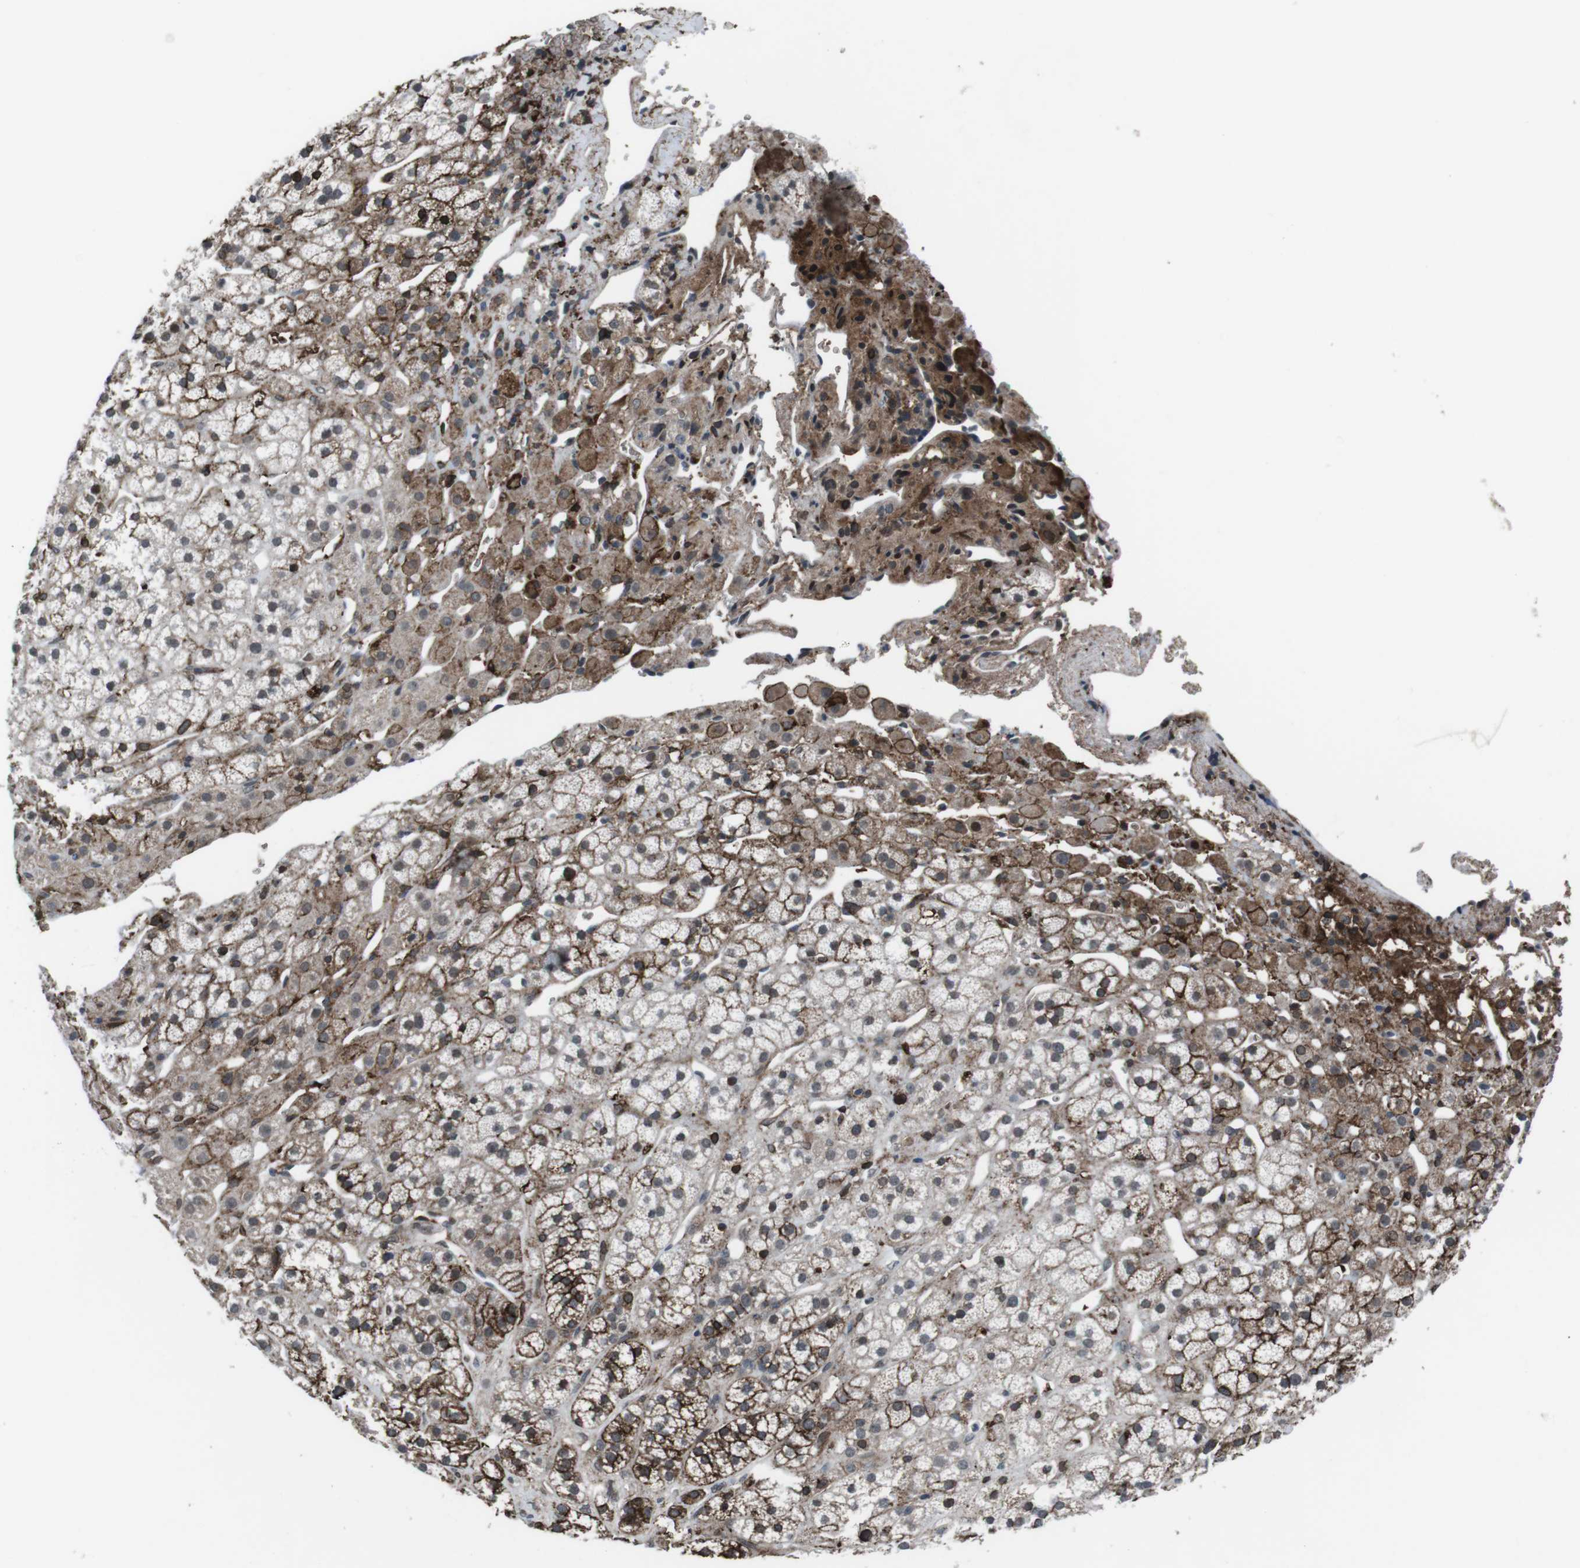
{"staining": {"intensity": "strong", "quantity": "25%-75%", "location": "cytoplasmic/membranous,nuclear"}, "tissue": "adrenal gland", "cell_type": "Glandular cells", "image_type": "normal", "snomed": [{"axis": "morphology", "description": "Normal tissue, NOS"}, {"axis": "topography", "description": "Adrenal gland"}], "caption": "Protein expression analysis of benign adrenal gland displays strong cytoplasmic/membranous,nuclear positivity in about 25%-75% of glandular cells.", "gene": "GDF10", "patient": {"sex": "male", "age": 56}}